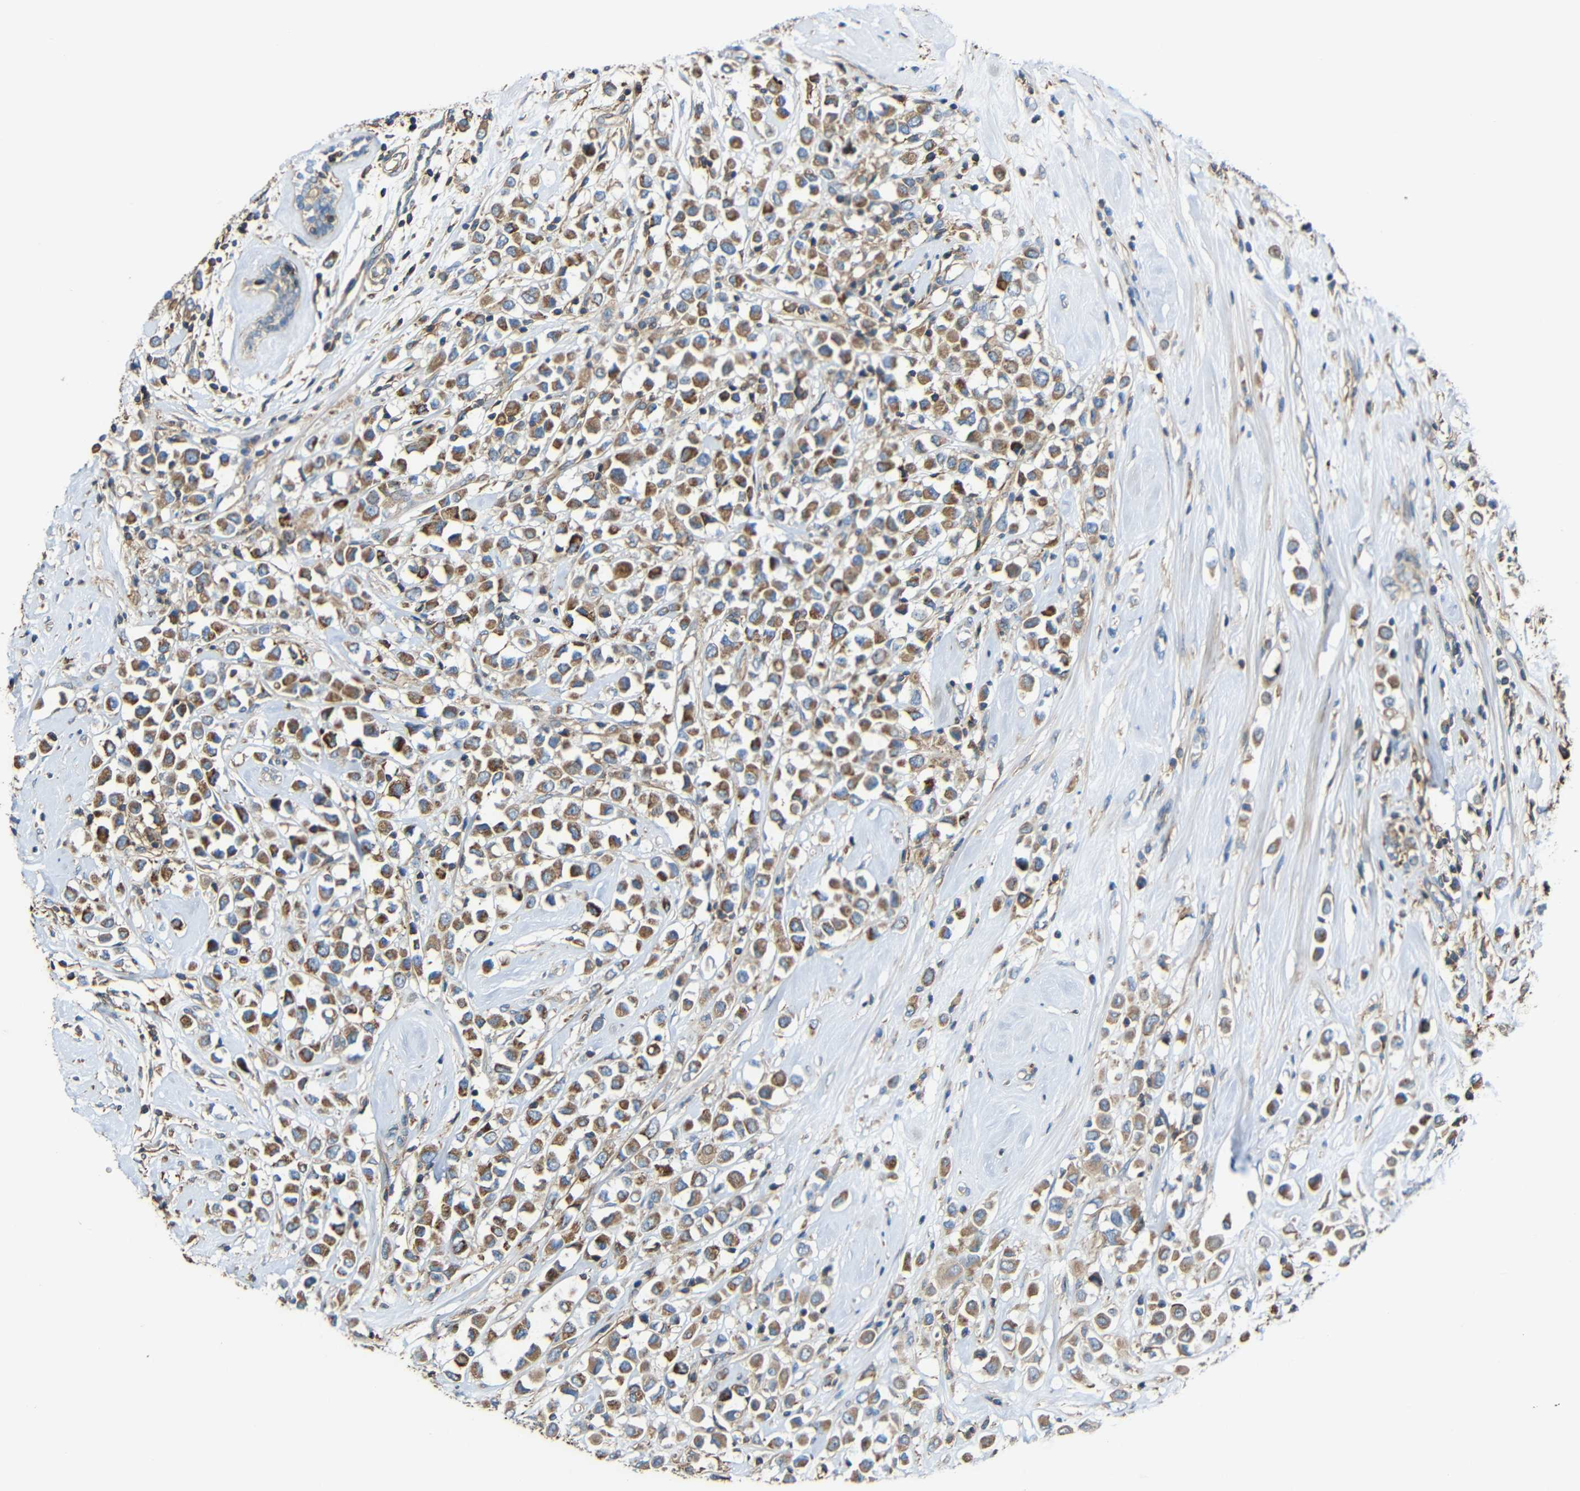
{"staining": {"intensity": "moderate", "quantity": ">75%", "location": "cytoplasmic/membranous"}, "tissue": "breast cancer", "cell_type": "Tumor cells", "image_type": "cancer", "snomed": [{"axis": "morphology", "description": "Duct carcinoma"}, {"axis": "topography", "description": "Breast"}], "caption": "Breast intraductal carcinoma stained for a protein demonstrates moderate cytoplasmic/membranous positivity in tumor cells.", "gene": "RHOT2", "patient": {"sex": "female", "age": 61}}